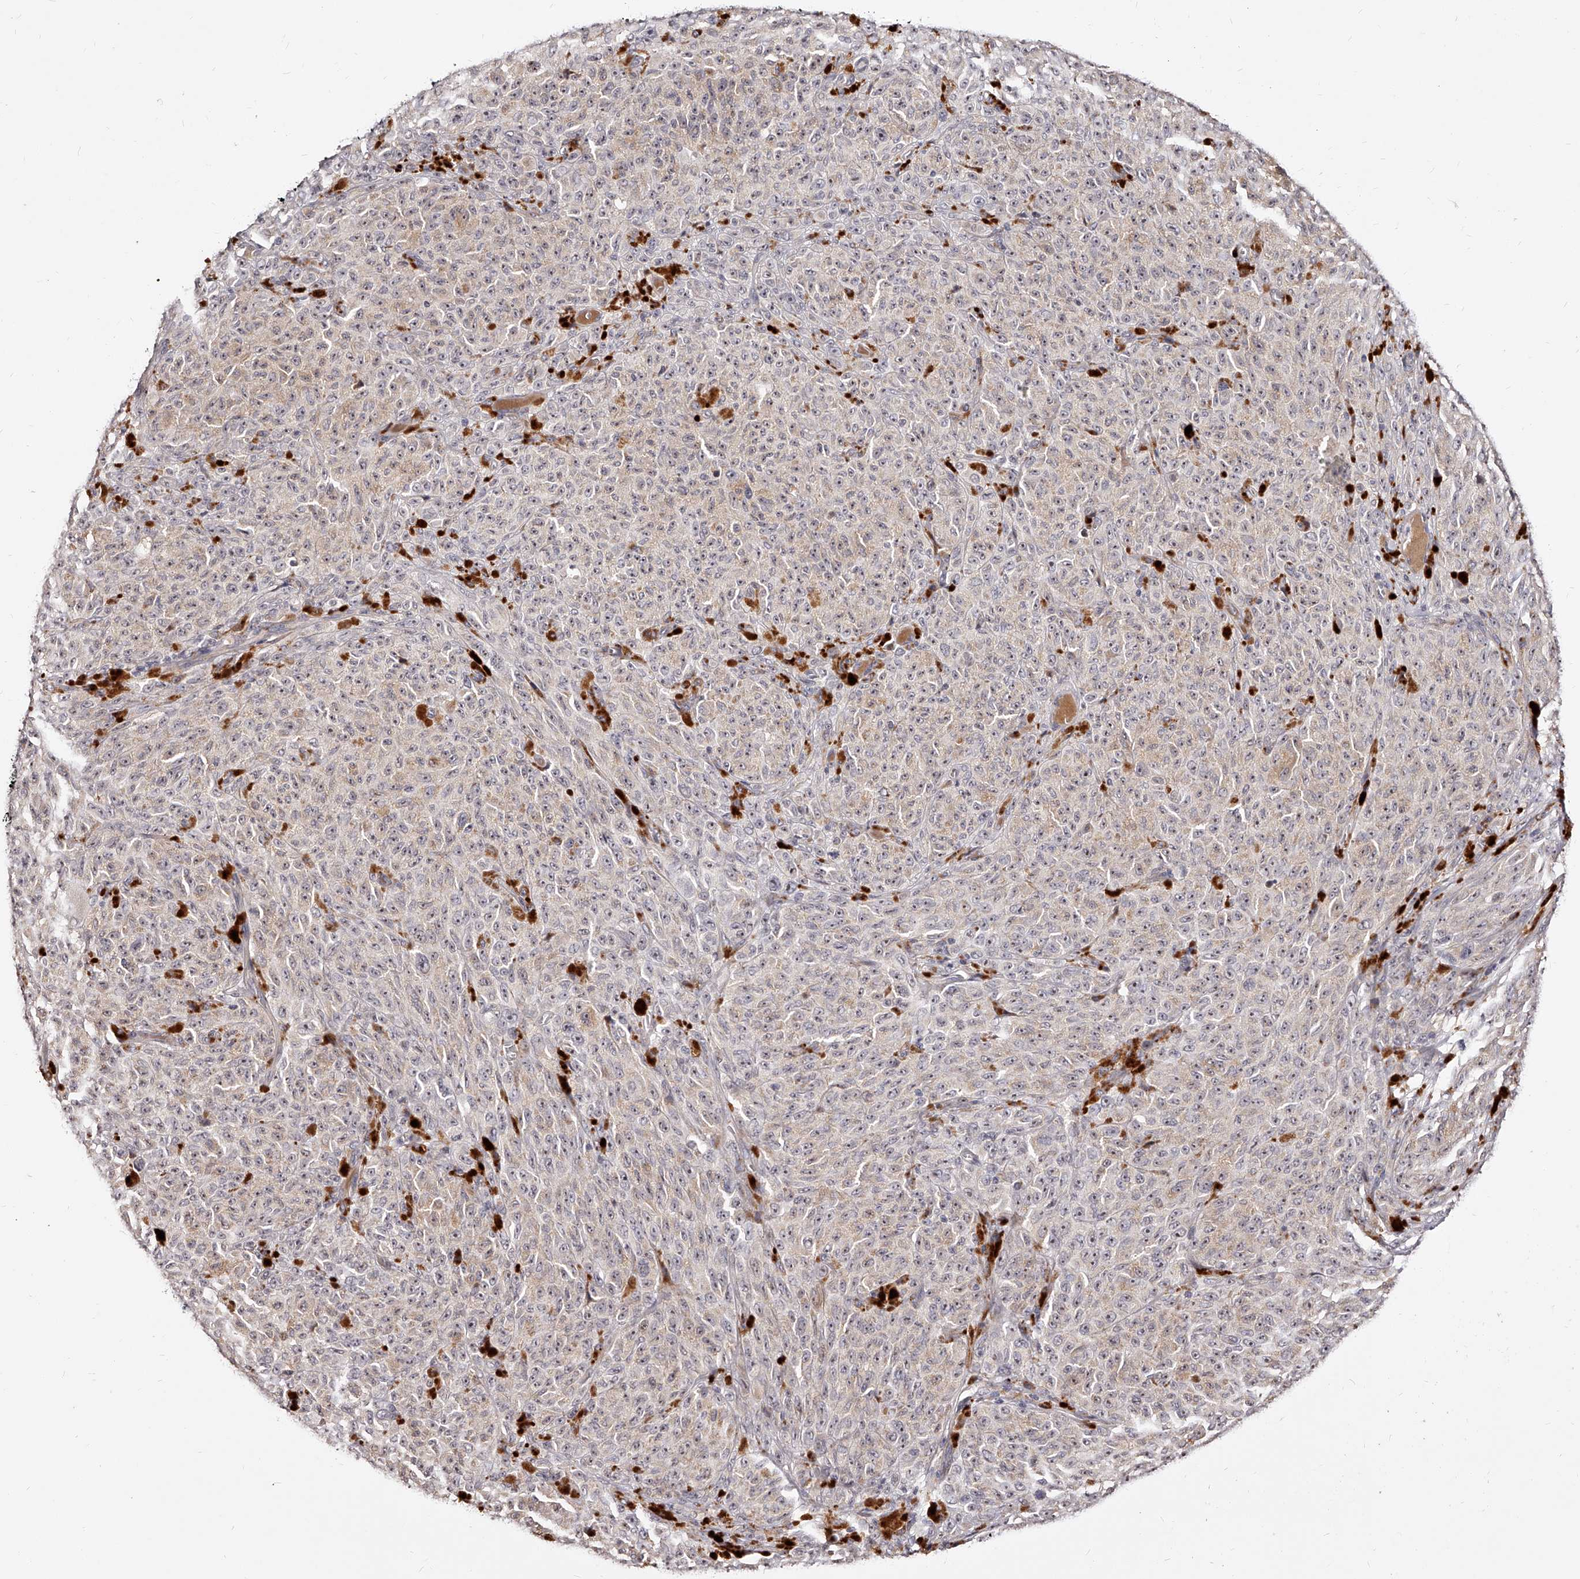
{"staining": {"intensity": "negative", "quantity": "none", "location": "none"}, "tissue": "melanoma", "cell_type": "Tumor cells", "image_type": "cancer", "snomed": [{"axis": "morphology", "description": "Malignant melanoma, NOS"}, {"axis": "topography", "description": "Skin"}], "caption": "An immunohistochemistry (IHC) histopathology image of malignant melanoma is shown. There is no staining in tumor cells of malignant melanoma. (DAB (3,3'-diaminobenzidine) immunohistochemistry (IHC), high magnification).", "gene": "ZNF502", "patient": {"sex": "female", "age": 82}}